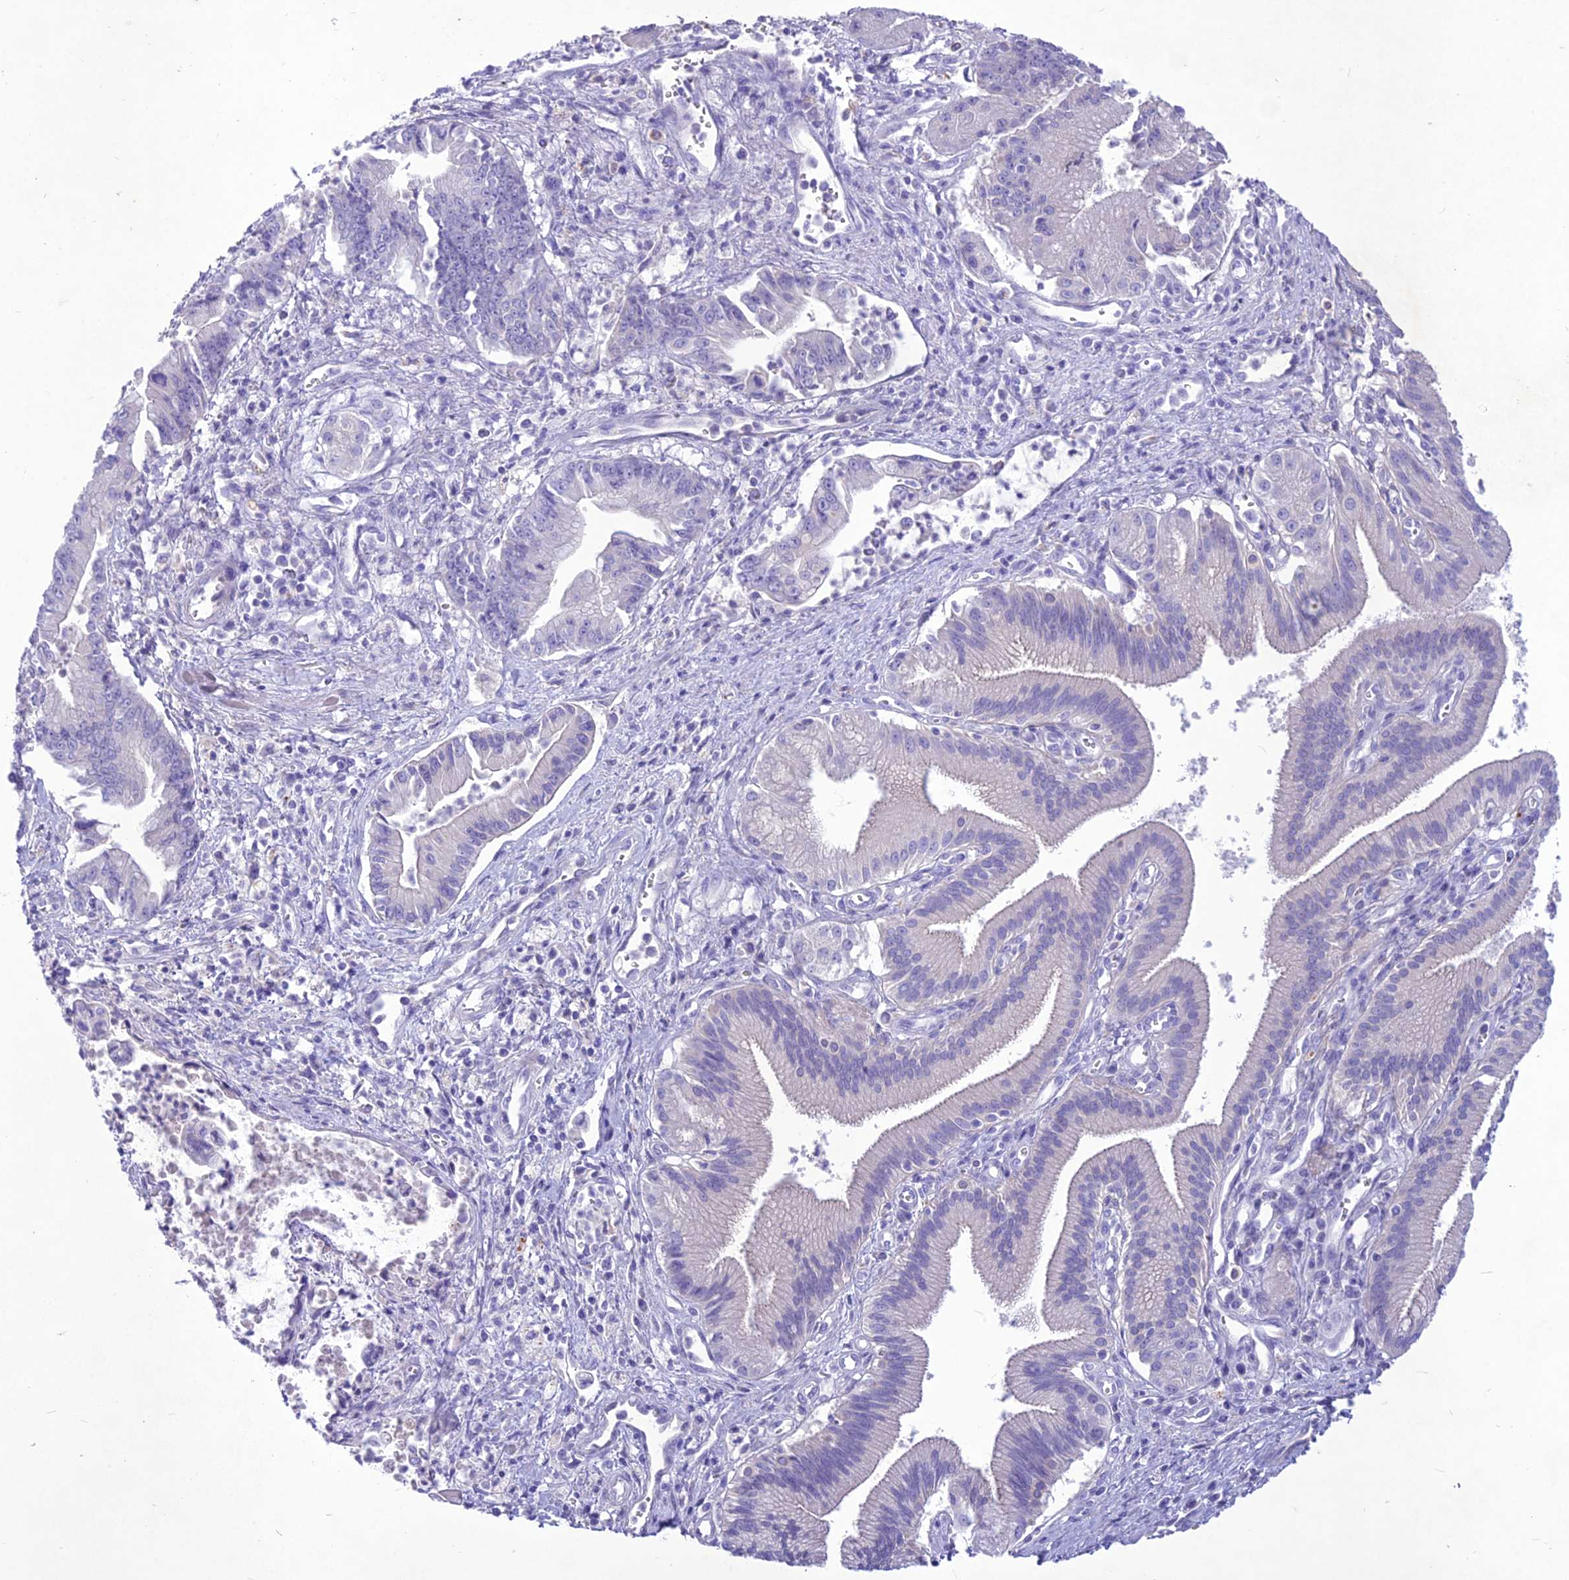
{"staining": {"intensity": "negative", "quantity": "none", "location": "none"}, "tissue": "pancreatic cancer", "cell_type": "Tumor cells", "image_type": "cancer", "snomed": [{"axis": "morphology", "description": "Adenocarcinoma, NOS"}, {"axis": "topography", "description": "Pancreas"}], "caption": "An IHC histopathology image of pancreatic cancer is shown. There is no staining in tumor cells of pancreatic cancer. (Brightfield microscopy of DAB (3,3'-diaminobenzidine) immunohistochemistry (IHC) at high magnification).", "gene": "IFT172", "patient": {"sex": "male", "age": 78}}